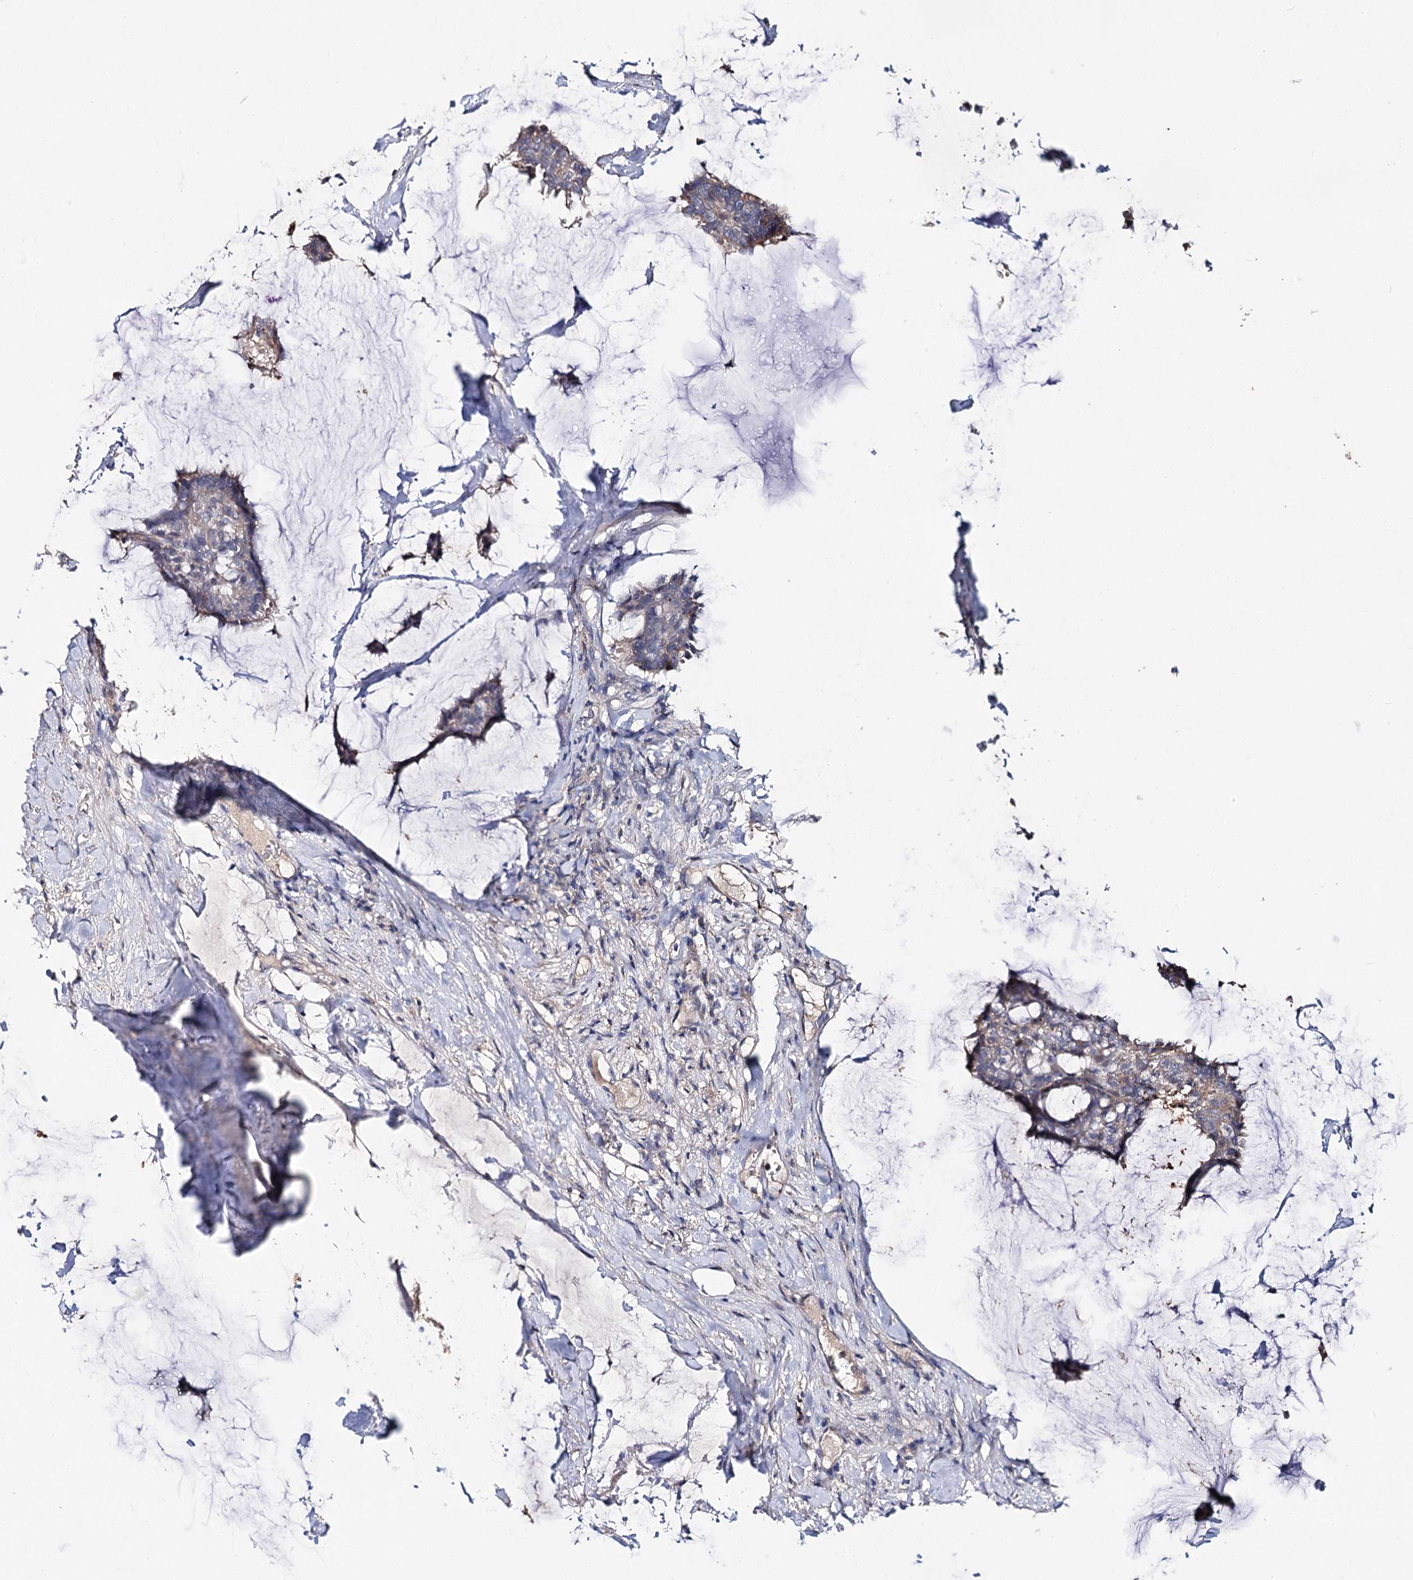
{"staining": {"intensity": "negative", "quantity": "none", "location": "none"}, "tissue": "breast cancer", "cell_type": "Tumor cells", "image_type": "cancer", "snomed": [{"axis": "morphology", "description": "Duct carcinoma"}, {"axis": "topography", "description": "Breast"}], "caption": "Protein analysis of breast intraductal carcinoma displays no significant staining in tumor cells.", "gene": "DNAH6", "patient": {"sex": "female", "age": 93}}